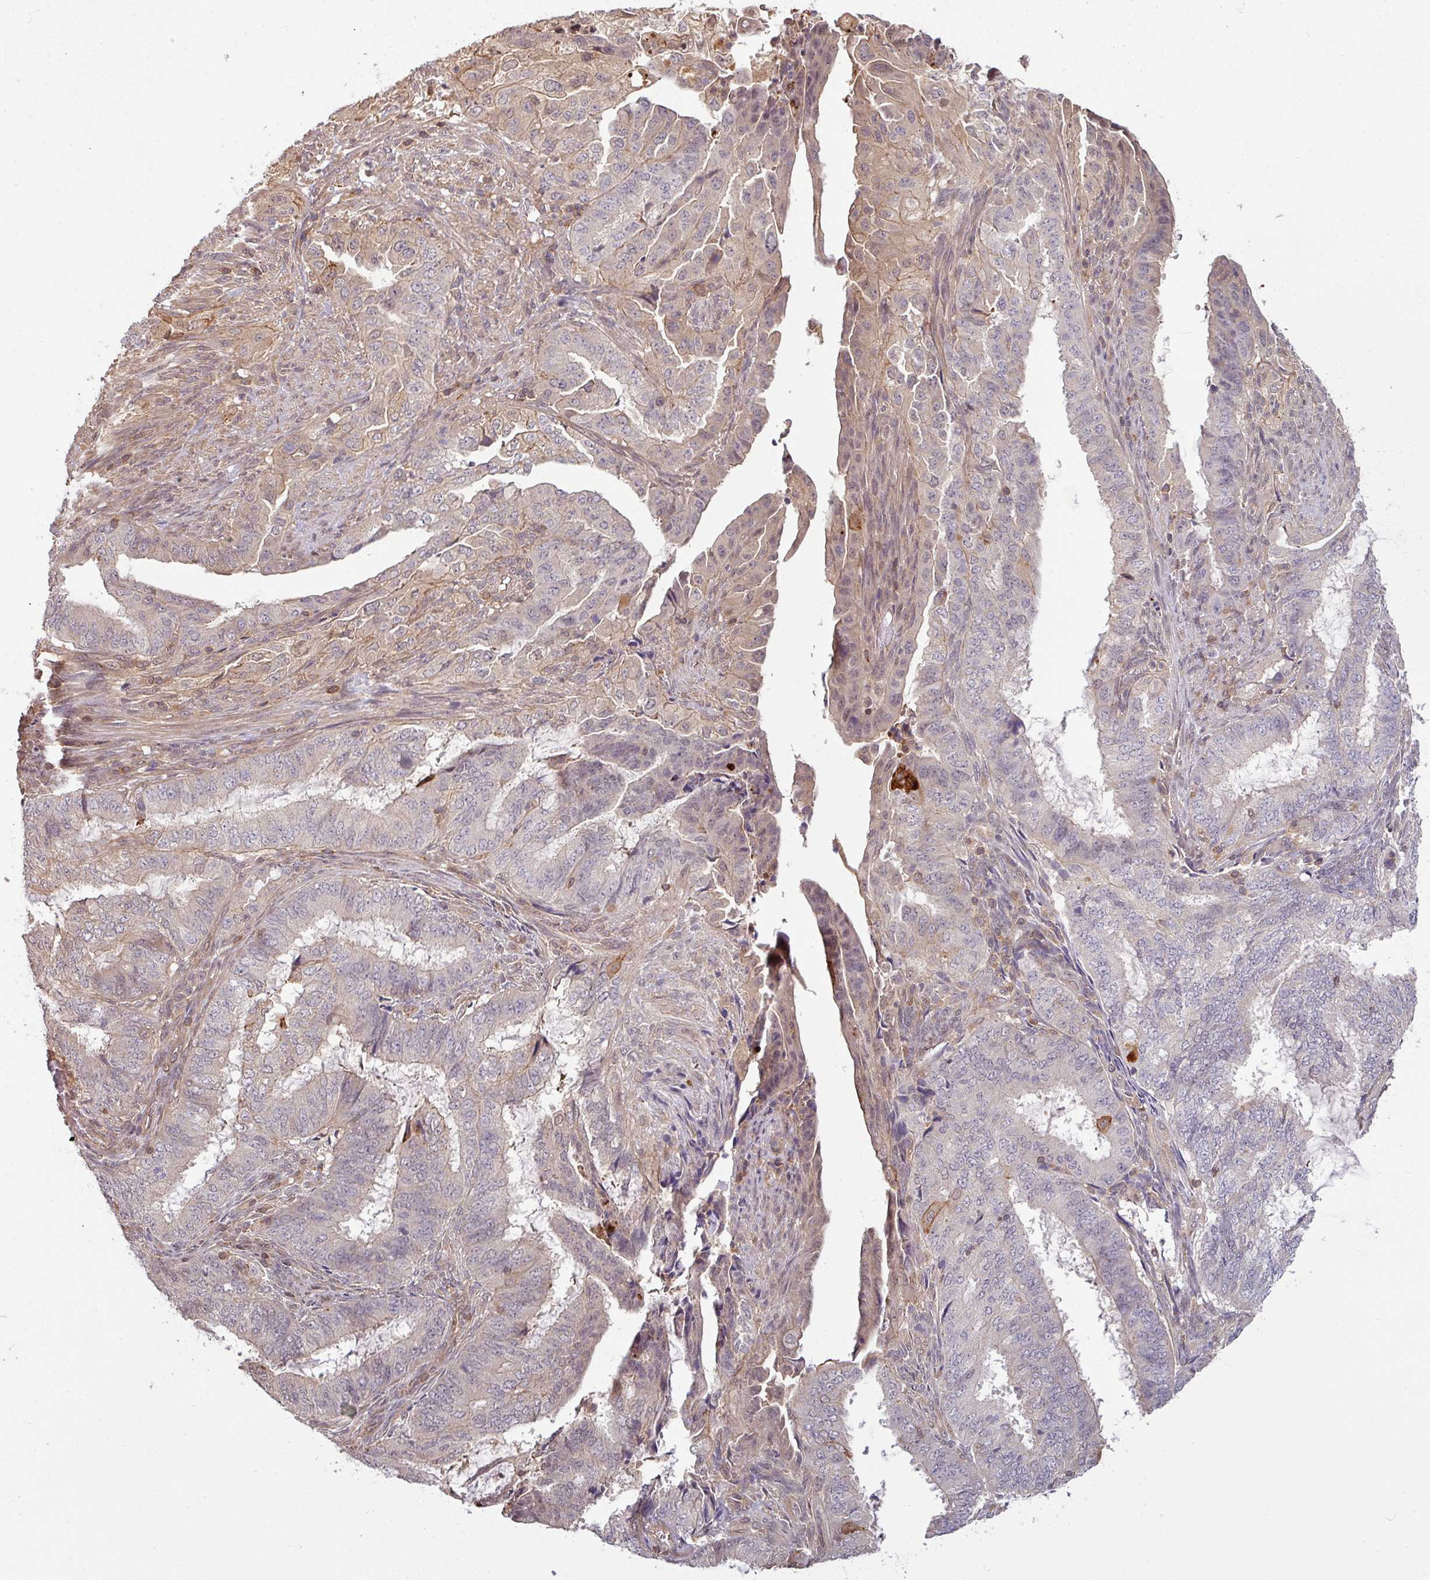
{"staining": {"intensity": "weak", "quantity": "<25%", "location": "cytoplasmic/membranous"}, "tissue": "endometrial cancer", "cell_type": "Tumor cells", "image_type": "cancer", "snomed": [{"axis": "morphology", "description": "Adenocarcinoma, NOS"}, {"axis": "topography", "description": "Endometrium"}], "caption": "An IHC histopathology image of adenocarcinoma (endometrial) is shown. There is no staining in tumor cells of adenocarcinoma (endometrial). (DAB immunohistochemistry (IHC), high magnification).", "gene": "TUSC3", "patient": {"sex": "female", "age": 51}}